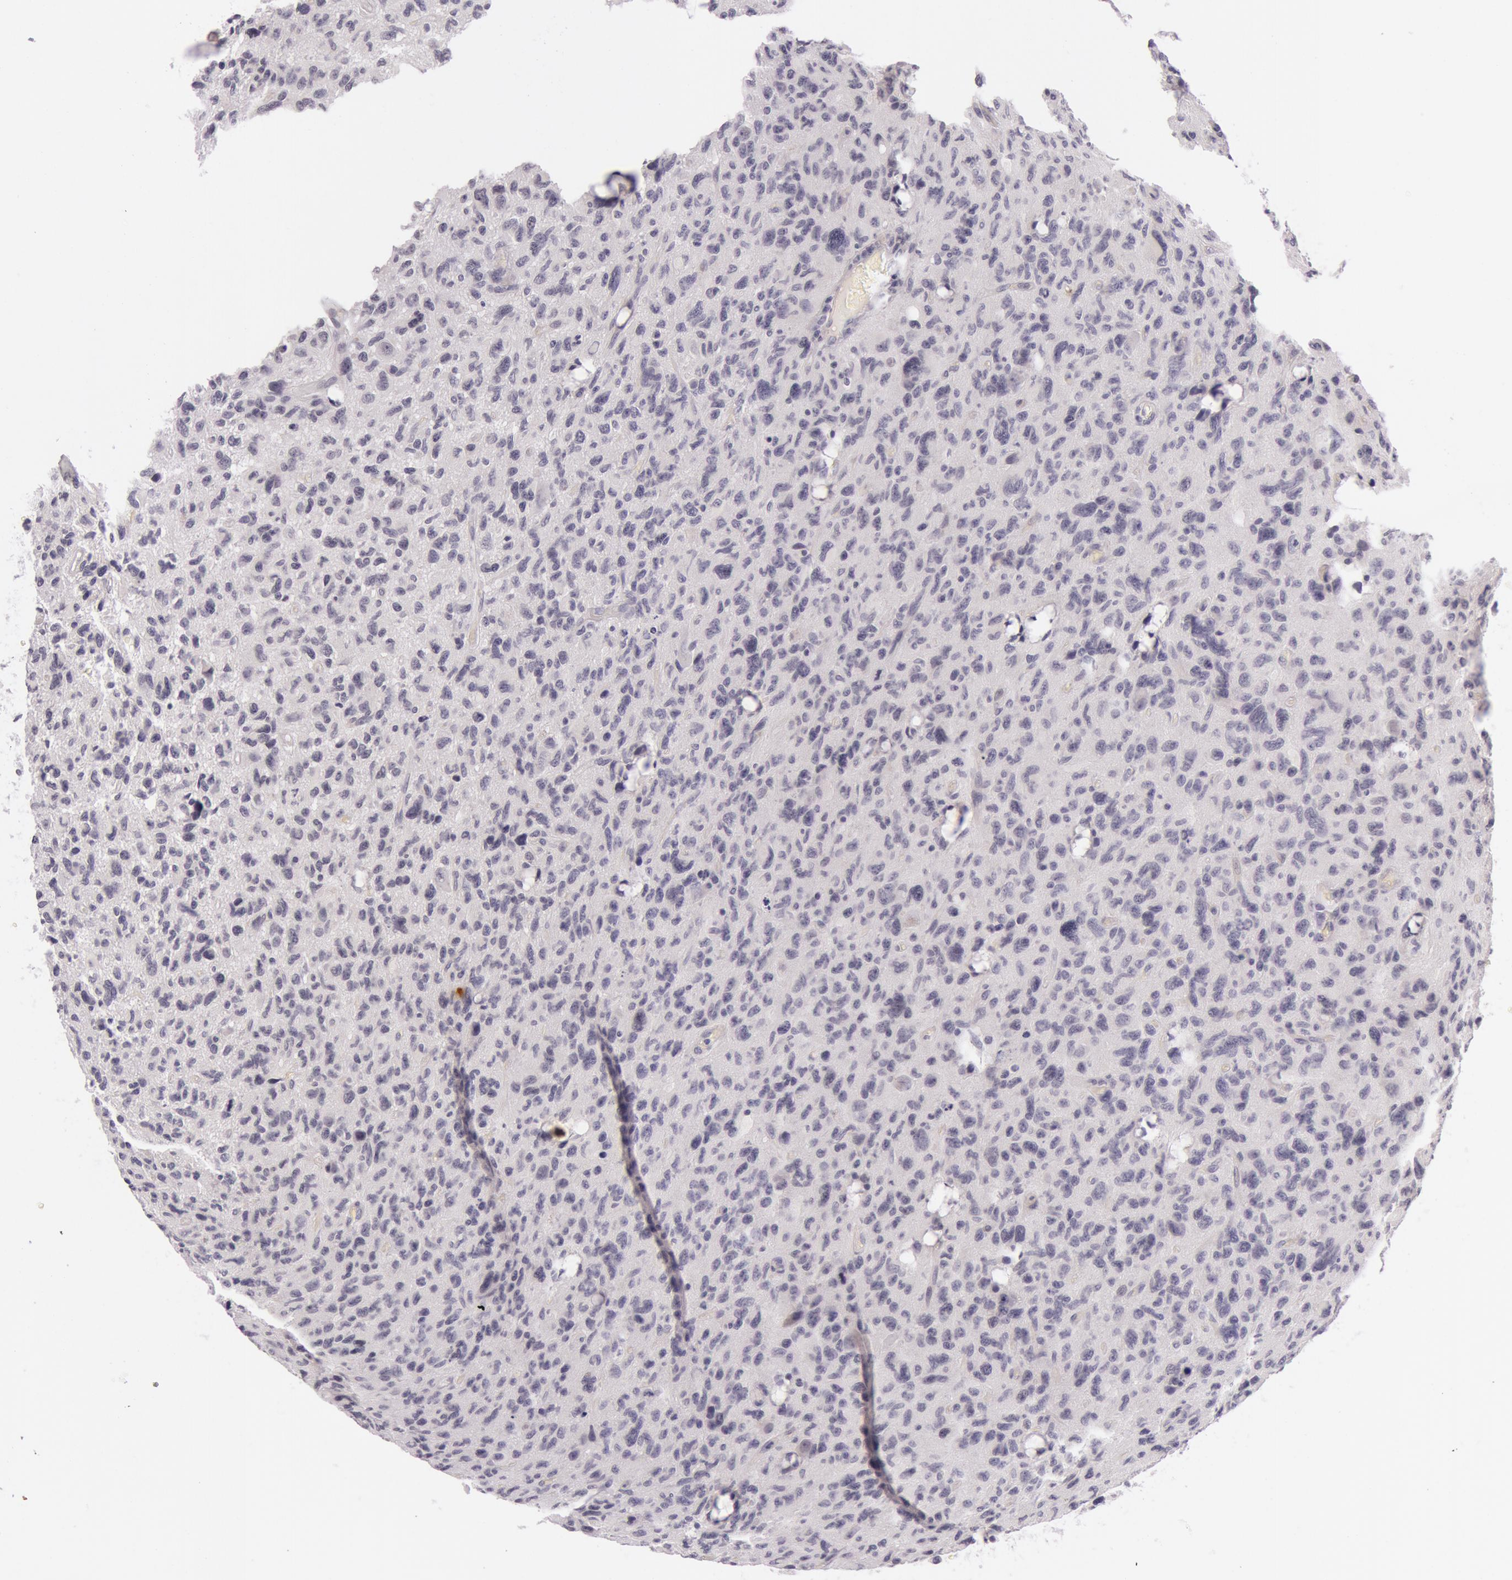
{"staining": {"intensity": "negative", "quantity": "none", "location": "none"}, "tissue": "glioma", "cell_type": "Tumor cells", "image_type": "cancer", "snomed": [{"axis": "morphology", "description": "Glioma, malignant, High grade"}, {"axis": "topography", "description": "Brain"}], "caption": "Immunohistochemistry of malignant glioma (high-grade) exhibits no staining in tumor cells. Nuclei are stained in blue.", "gene": "RBMY1F", "patient": {"sex": "female", "age": 60}}